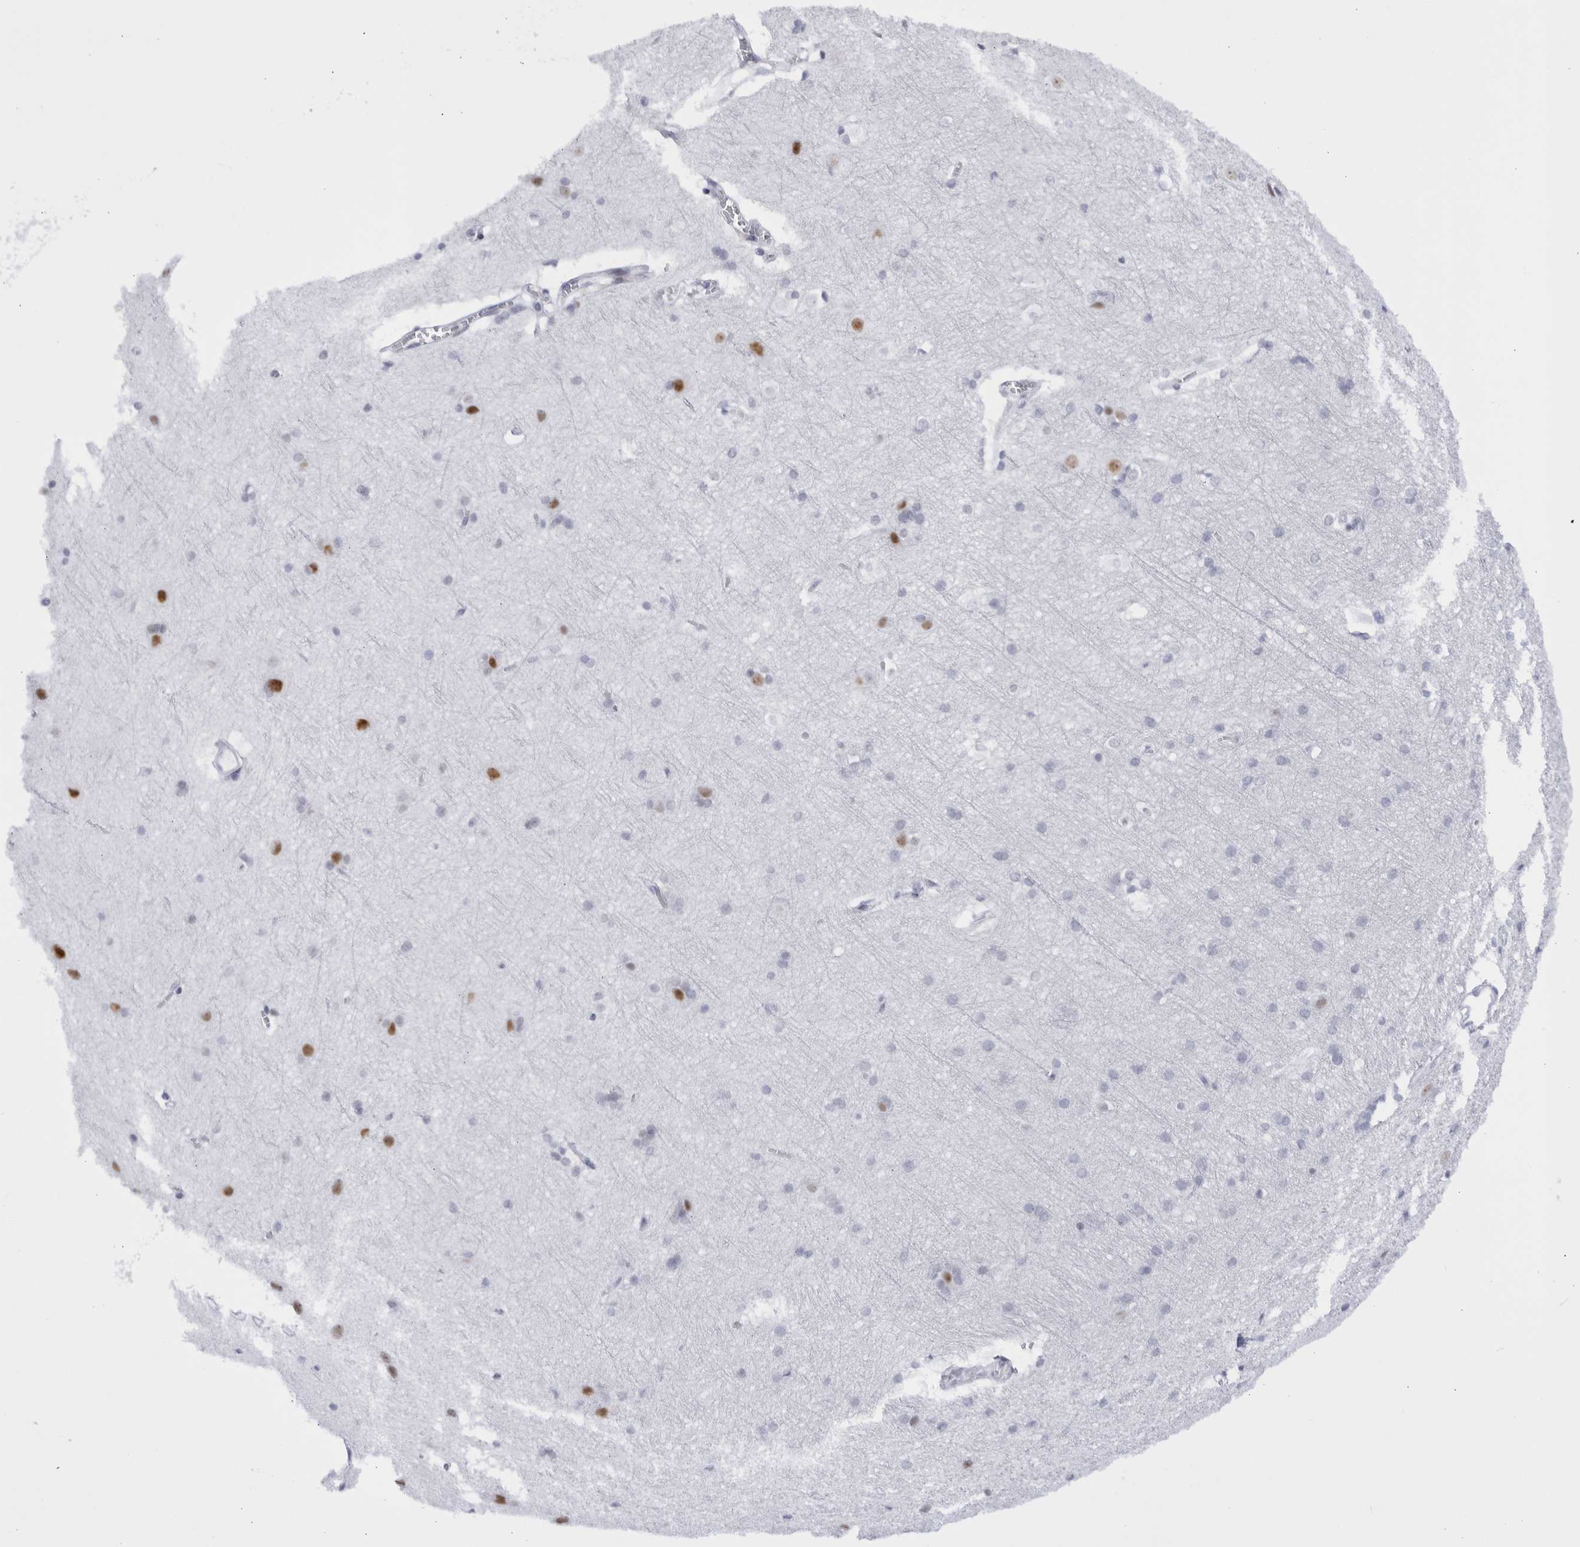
{"staining": {"intensity": "negative", "quantity": "none", "location": "none"}, "tissue": "cerebral cortex", "cell_type": "Endothelial cells", "image_type": "normal", "snomed": [{"axis": "morphology", "description": "Normal tissue, NOS"}, {"axis": "topography", "description": "Cerebral cortex"}], "caption": "IHC image of benign cerebral cortex: human cerebral cortex stained with DAB demonstrates no significant protein expression in endothelial cells. (IHC, brightfield microscopy, high magnification).", "gene": "CCDC181", "patient": {"sex": "male", "age": 54}}